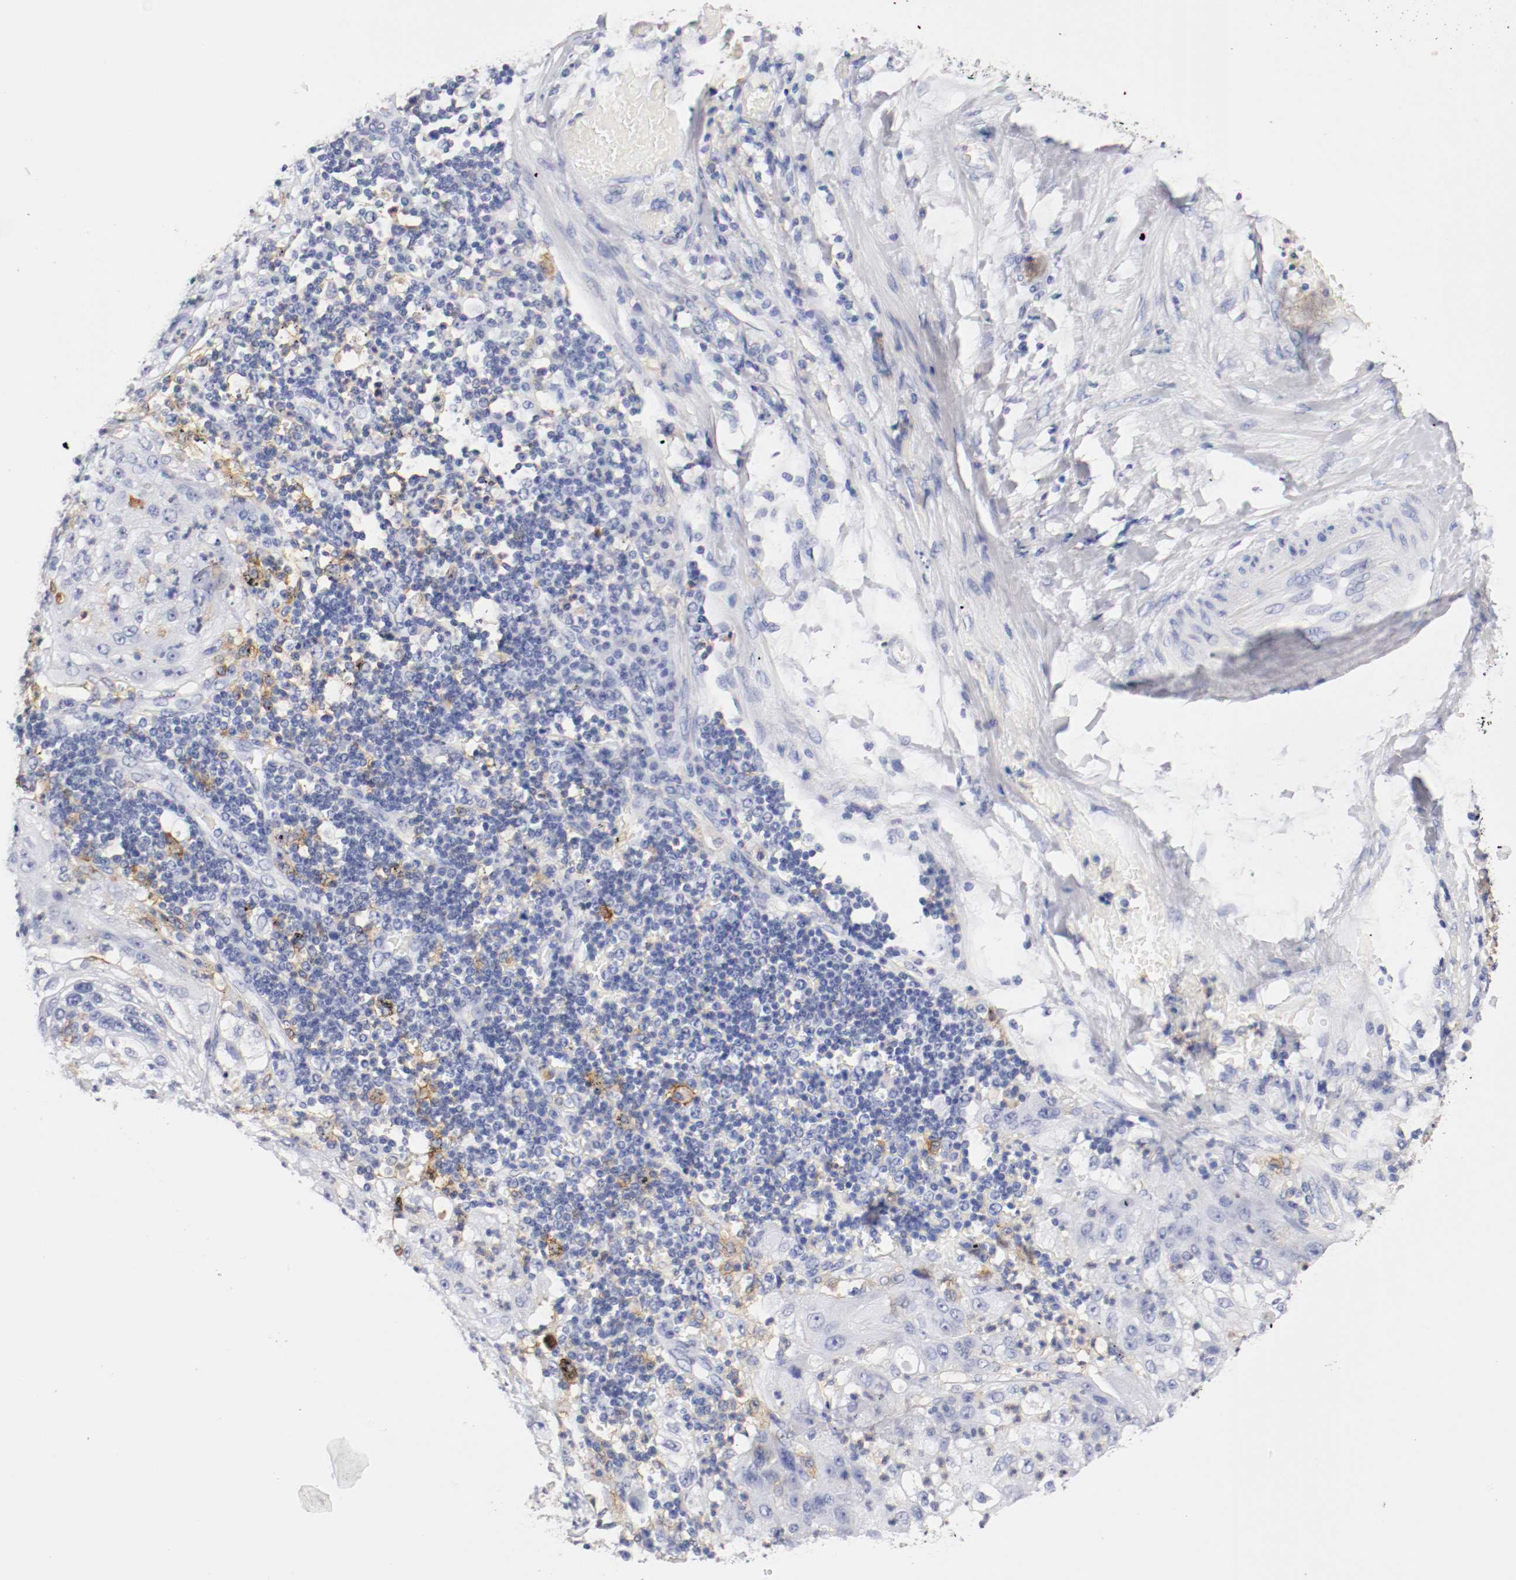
{"staining": {"intensity": "negative", "quantity": "none", "location": "none"}, "tissue": "lung cancer", "cell_type": "Tumor cells", "image_type": "cancer", "snomed": [{"axis": "morphology", "description": "Inflammation, NOS"}, {"axis": "morphology", "description": "Squamous cell carcinoma, NOS"}, {"axis": "topography", "description": "Lymph node"}, {"axis": "topography", "description": "Soft tissue"}, {"axis": "topography", "description": "Lung"}], "caption": "Histopathology image shows no significant protein staining in tumor cells of lung squamous cell carcinoma. (DAB immunohistochemistry (IHC) with hematoxylin counter stain).", "gene": "ITGAX", "patient": {"sex": "male", "age": 66}}